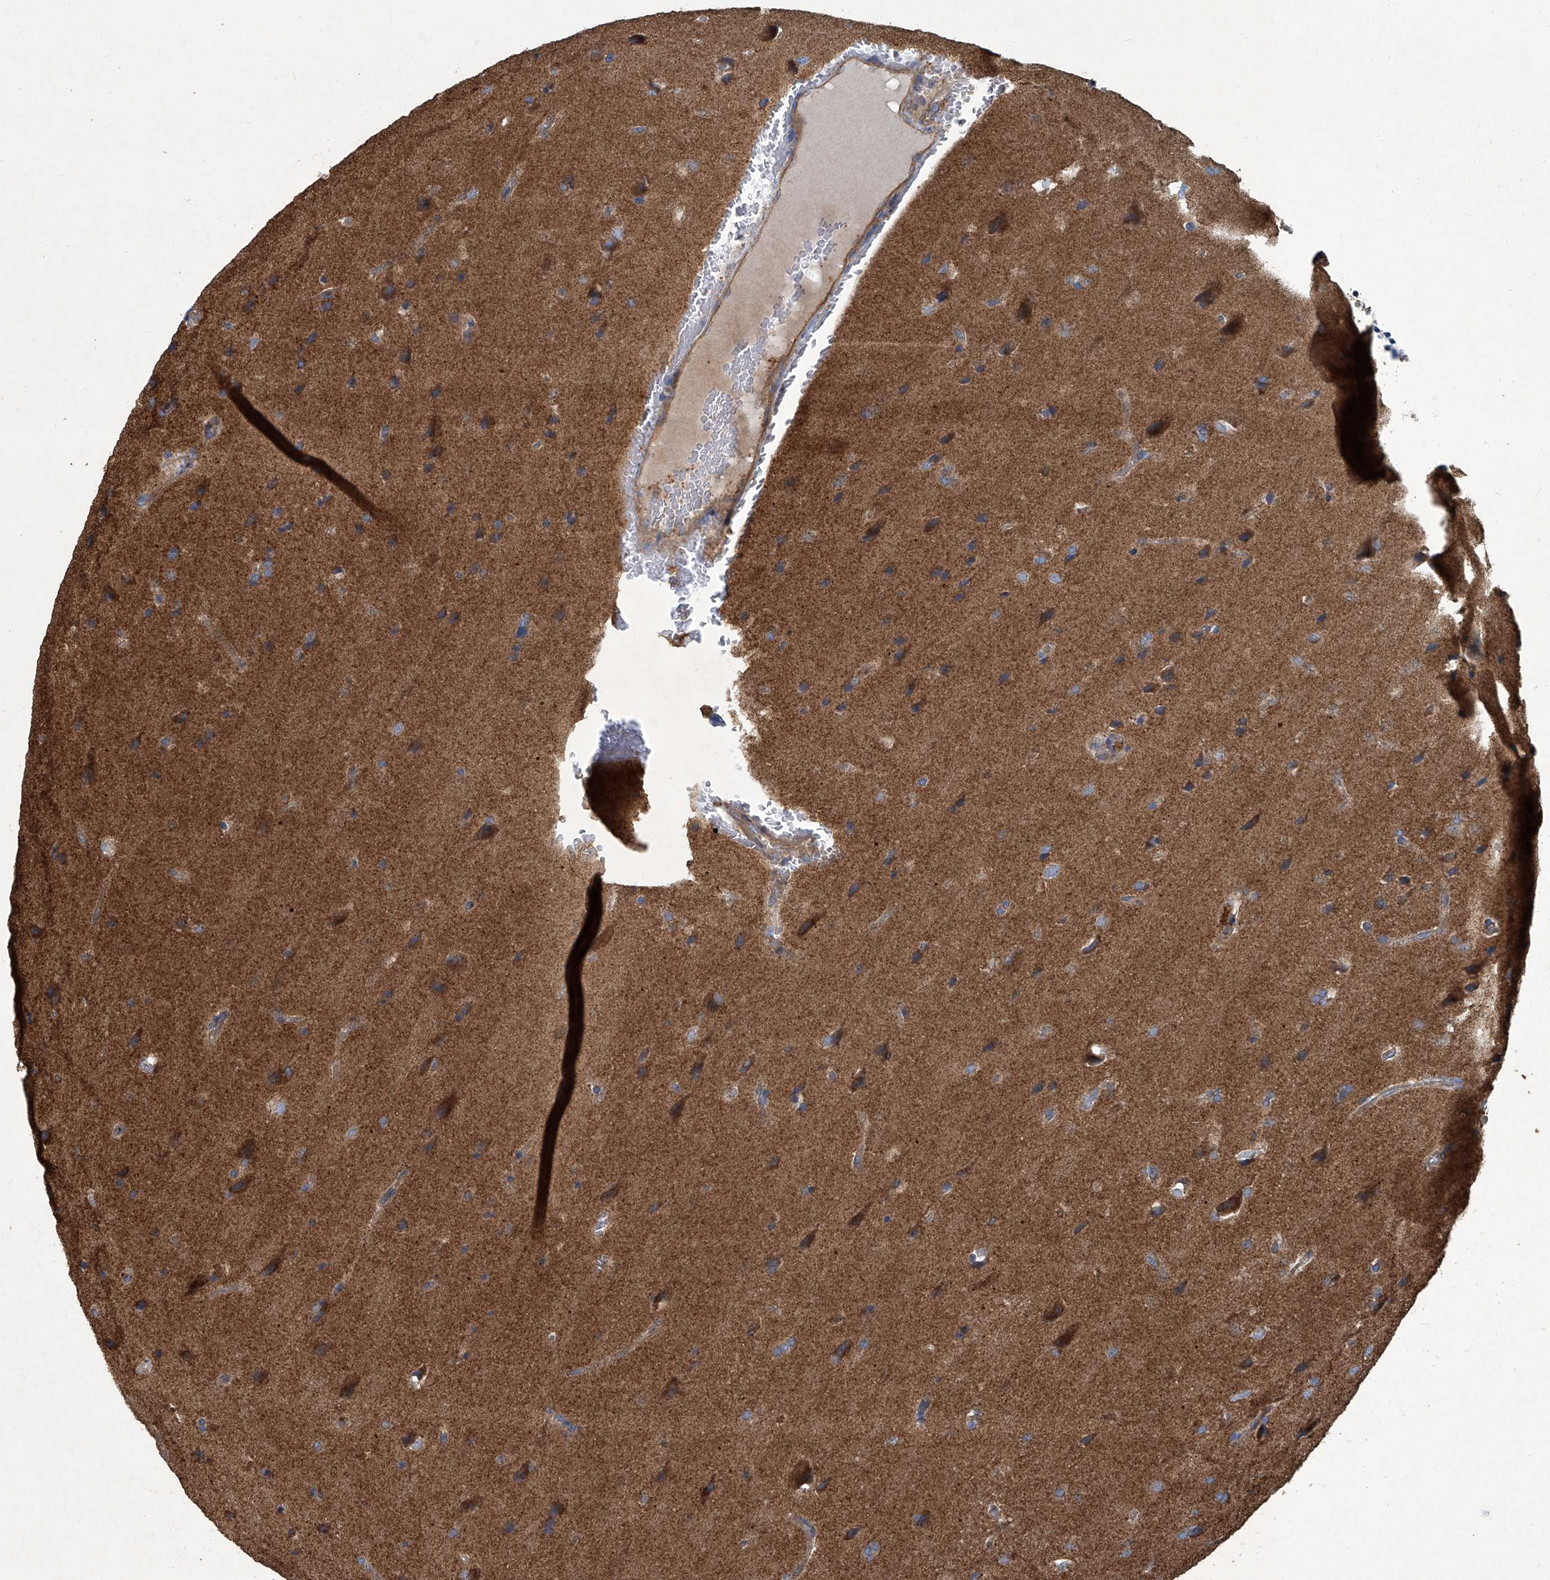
{"staining": {"intensity": "weak", "quantity": "25%-75%", "location": "cytoplasmic/membranous"}, "tissue": "glioma", "cell_type": "Tumor cells", "image_type": "cancer", "snomed": [{"axis": "morphology", "description": "Glioma, malignant, Low grade"}, {"axis": "topography", "description": "Brain"}], "caption": "The image reveals immunohistochemical staining of low-grade glioma (malignant). There is weak cytoplasmic/membranous positivity is appreciated in about 25%-75% of tumor cells.", "gene": "PIGH", "patient": {"sex": "female", "age": 37}}